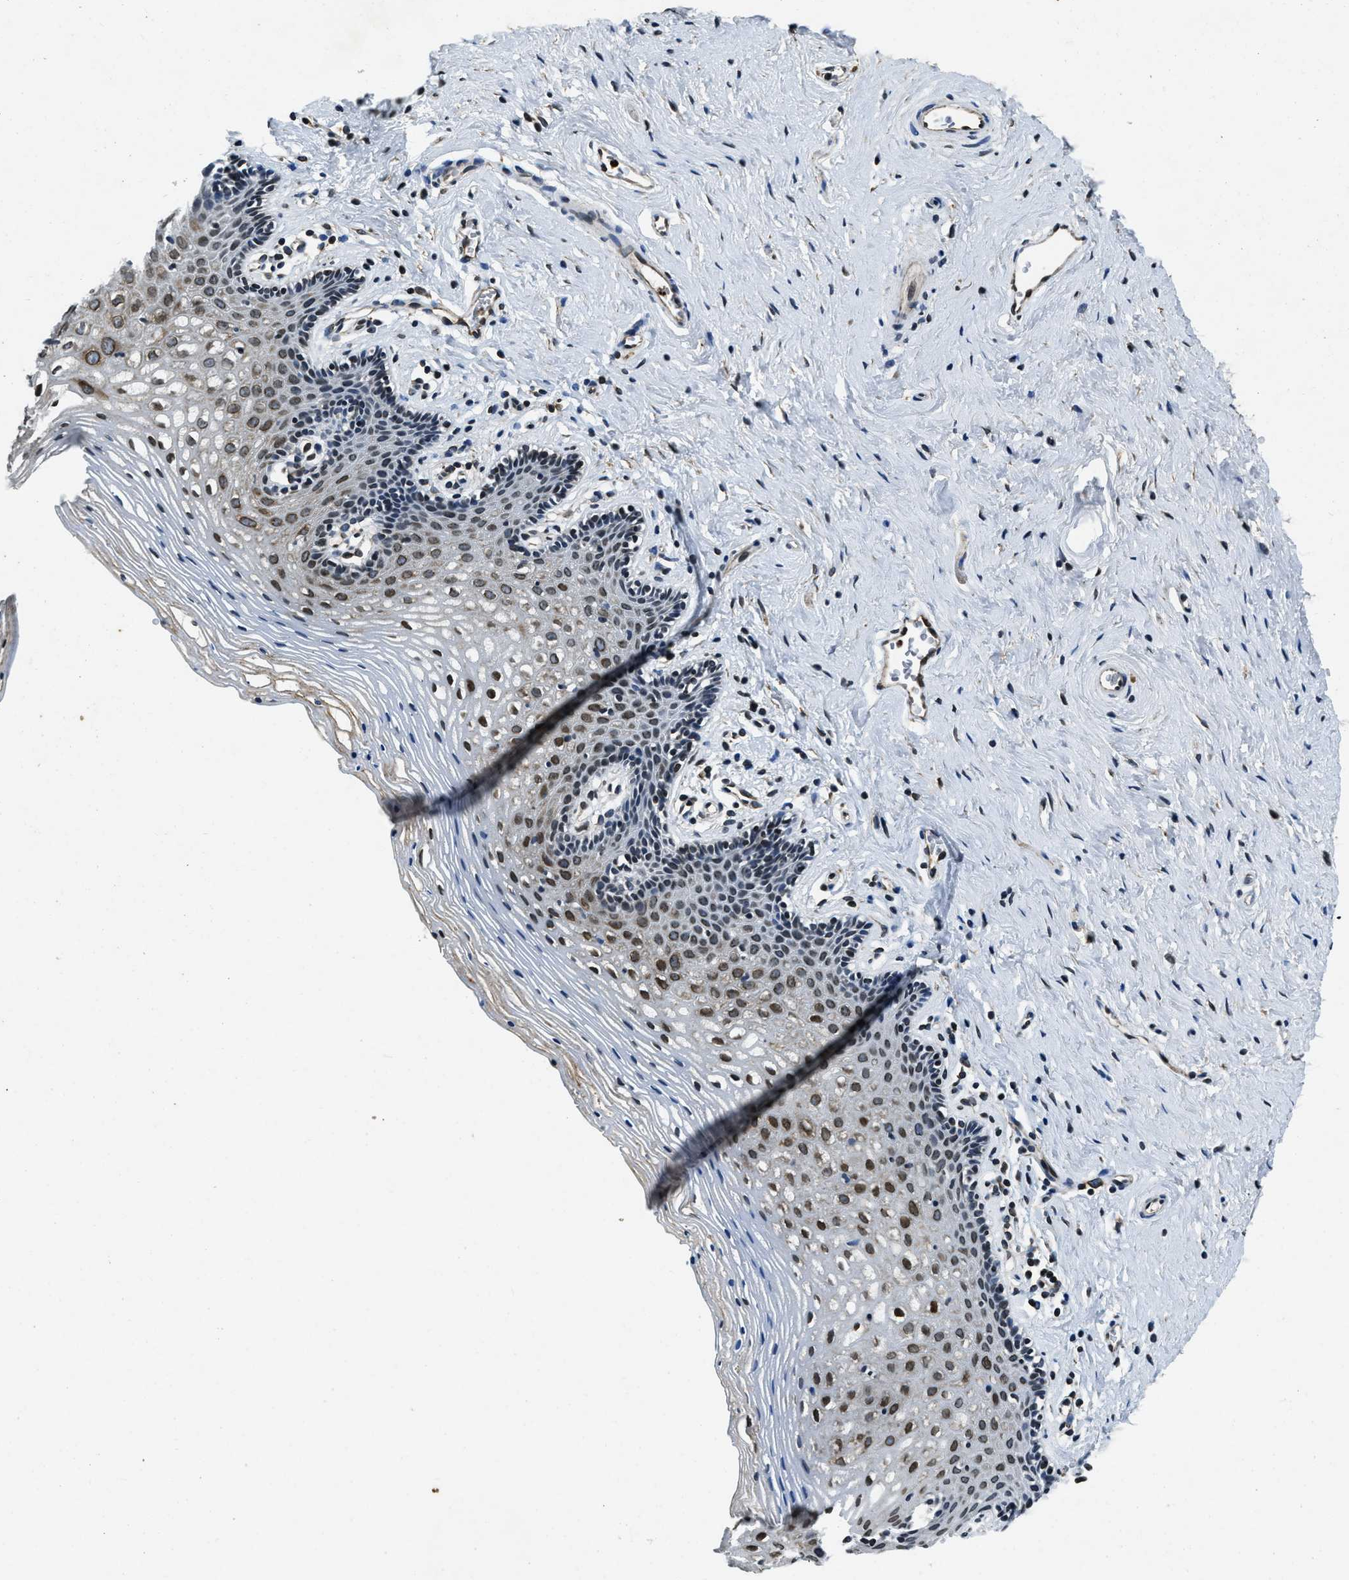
{"staining": {"intensity": "moderate", "quantity": ">75%", "location": "nuclear"}, "tissue": "vagina", "cell_type": "Squamous epithelial cells", "image_type": "normal", "snomed": [{"axis": "morphology", "description": "Normal tissue, NOS"}, {"axis": "topography", "description": "Vagina"}], "caption": "DAB immunohistochemical staining of unremarkable human vagina demonstrates moderate nuclear protein expression in approximately >75% of squamous epithelial cells.", "gene": "ZC3HC1", "patient": {"sex": "female", "age": 32}}